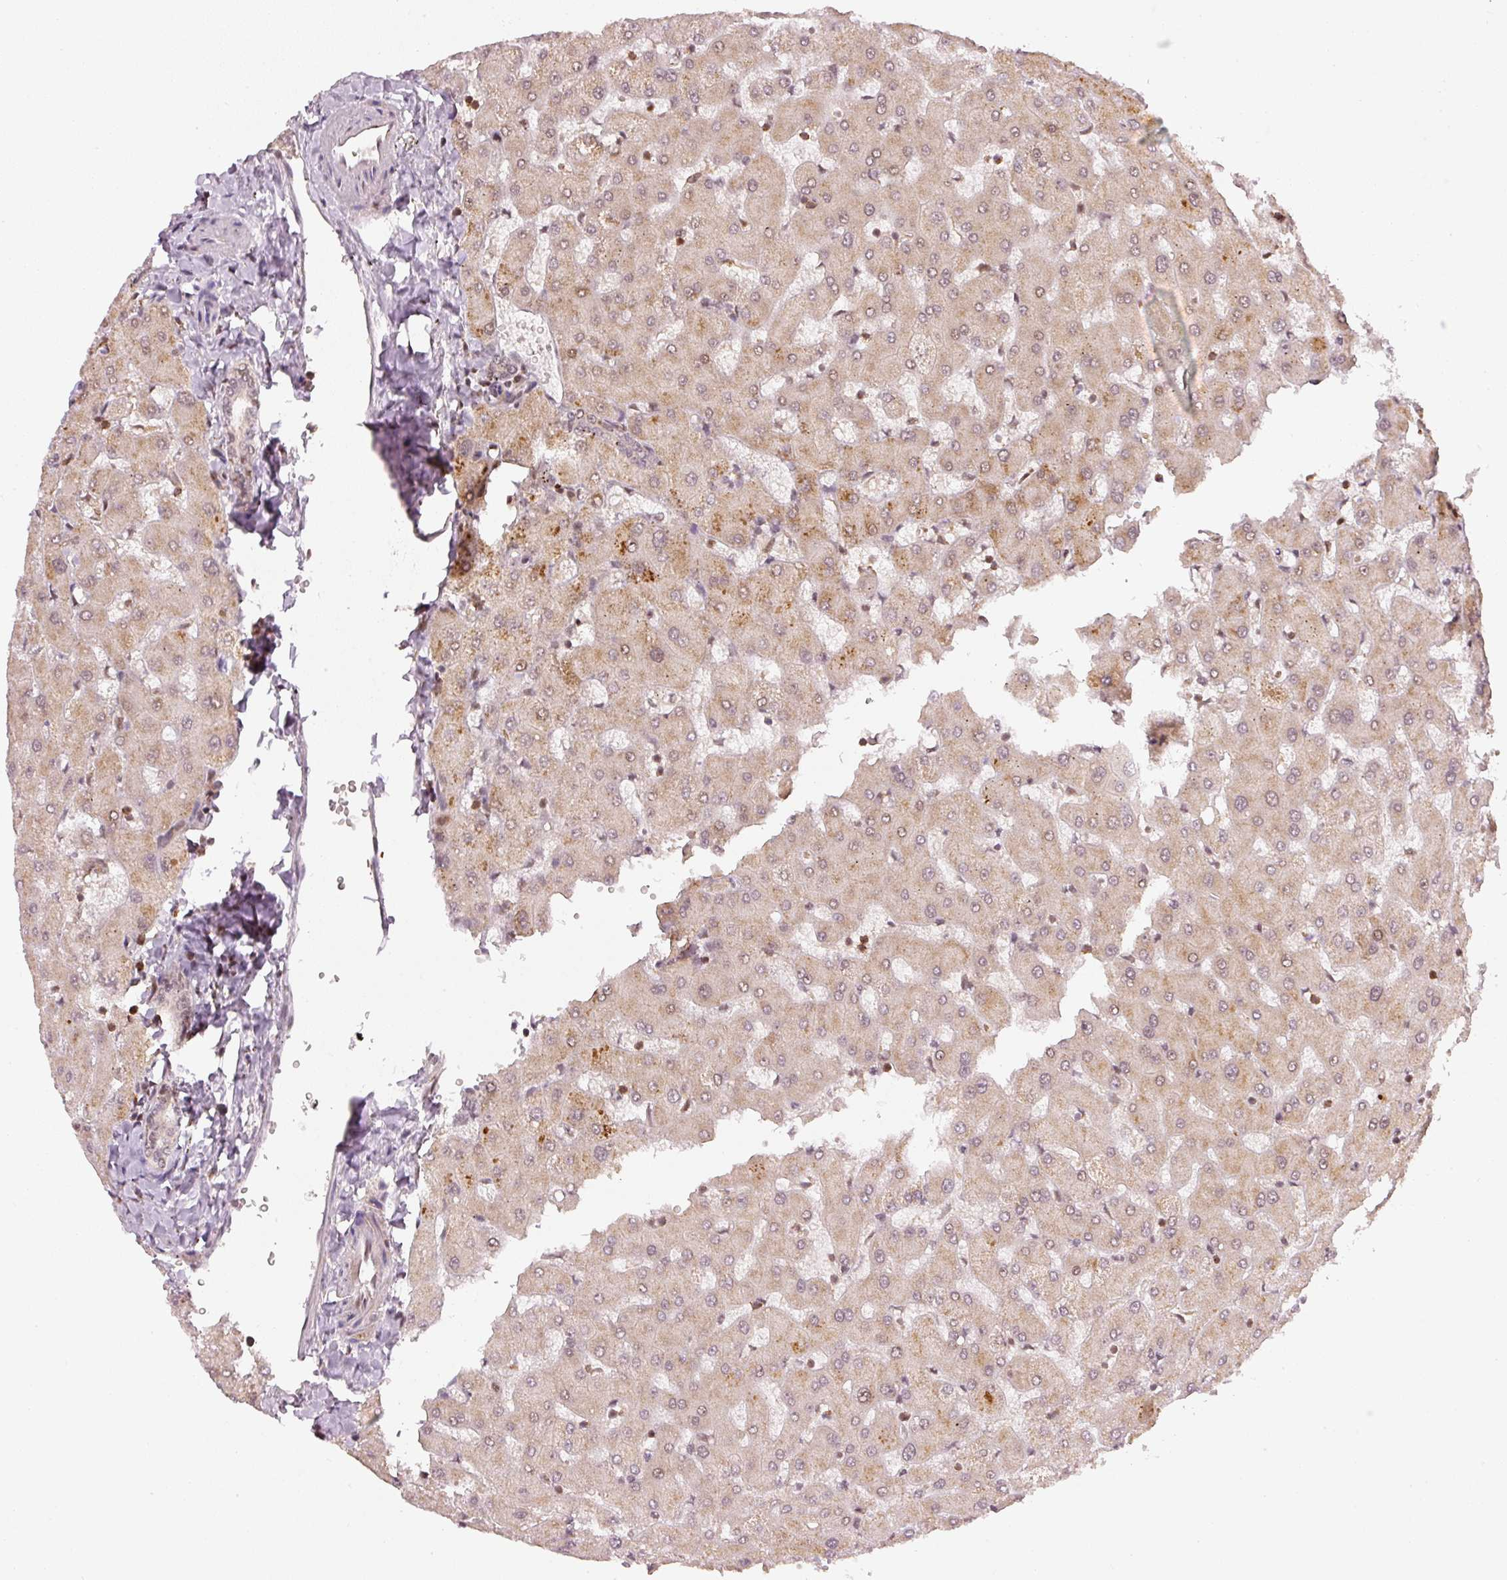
{"staining": {"intensity": "negative", "quantity": "none", "location": "none"}, "tissue": "liver", "cell_type": "Cholangiocytes", "image_type": "normal", "snomed": [{"axis": "morphology", "description": "Normal tissue, NOS"}, {"axis": "topography", "description": "Liver"}], "caption": "Immunohistochemistry micrograph of unremarkable liver: human liver stained with DAB (3,3'-diaminobenzidine) shows no significant protein positivity in cholangiocytes.", "gene": "THOC6", "patient": {"sex": "female", "age": 63}}